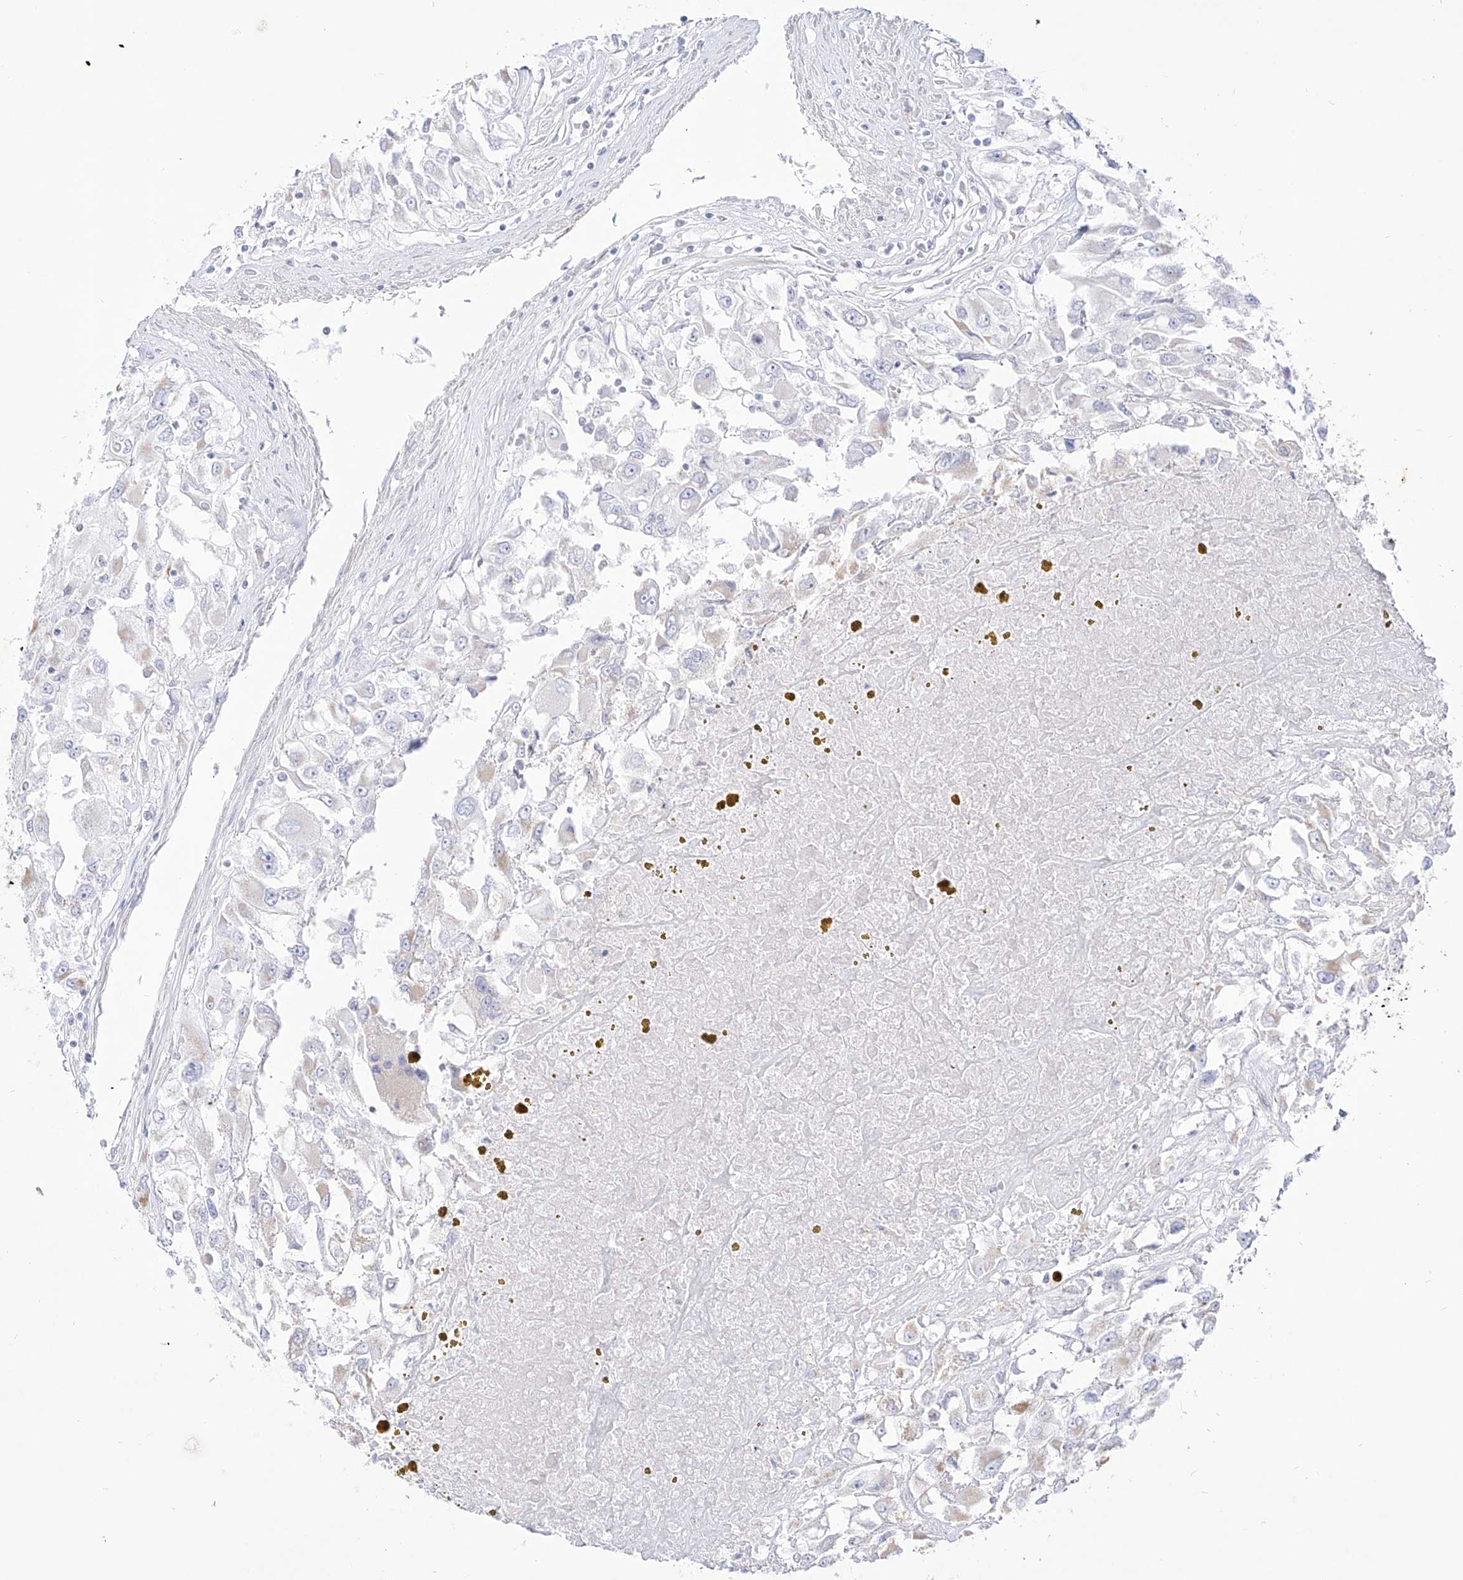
{"staining": {"intensity": "negative", "quantity": "none", "location": "none"}, "tissue": "renal cancer", "cell_type": "Tumor cells", "image_type": "cancer", "snomed": [{"axis": "morphology", "description": "Adenocarcinoma, NOS"}, {"axis": "topography", "description": "Kidney"}], "caption": "Immunohistochemical staining of renal cancer demonstrates no significant positivity in tumor cells. (DAB immunohistochemistry (IHC) visualized using brightfield microscopy, high magnification).", "gene": "RCHY1", "patient": {"sex": "female", "age": 52}}